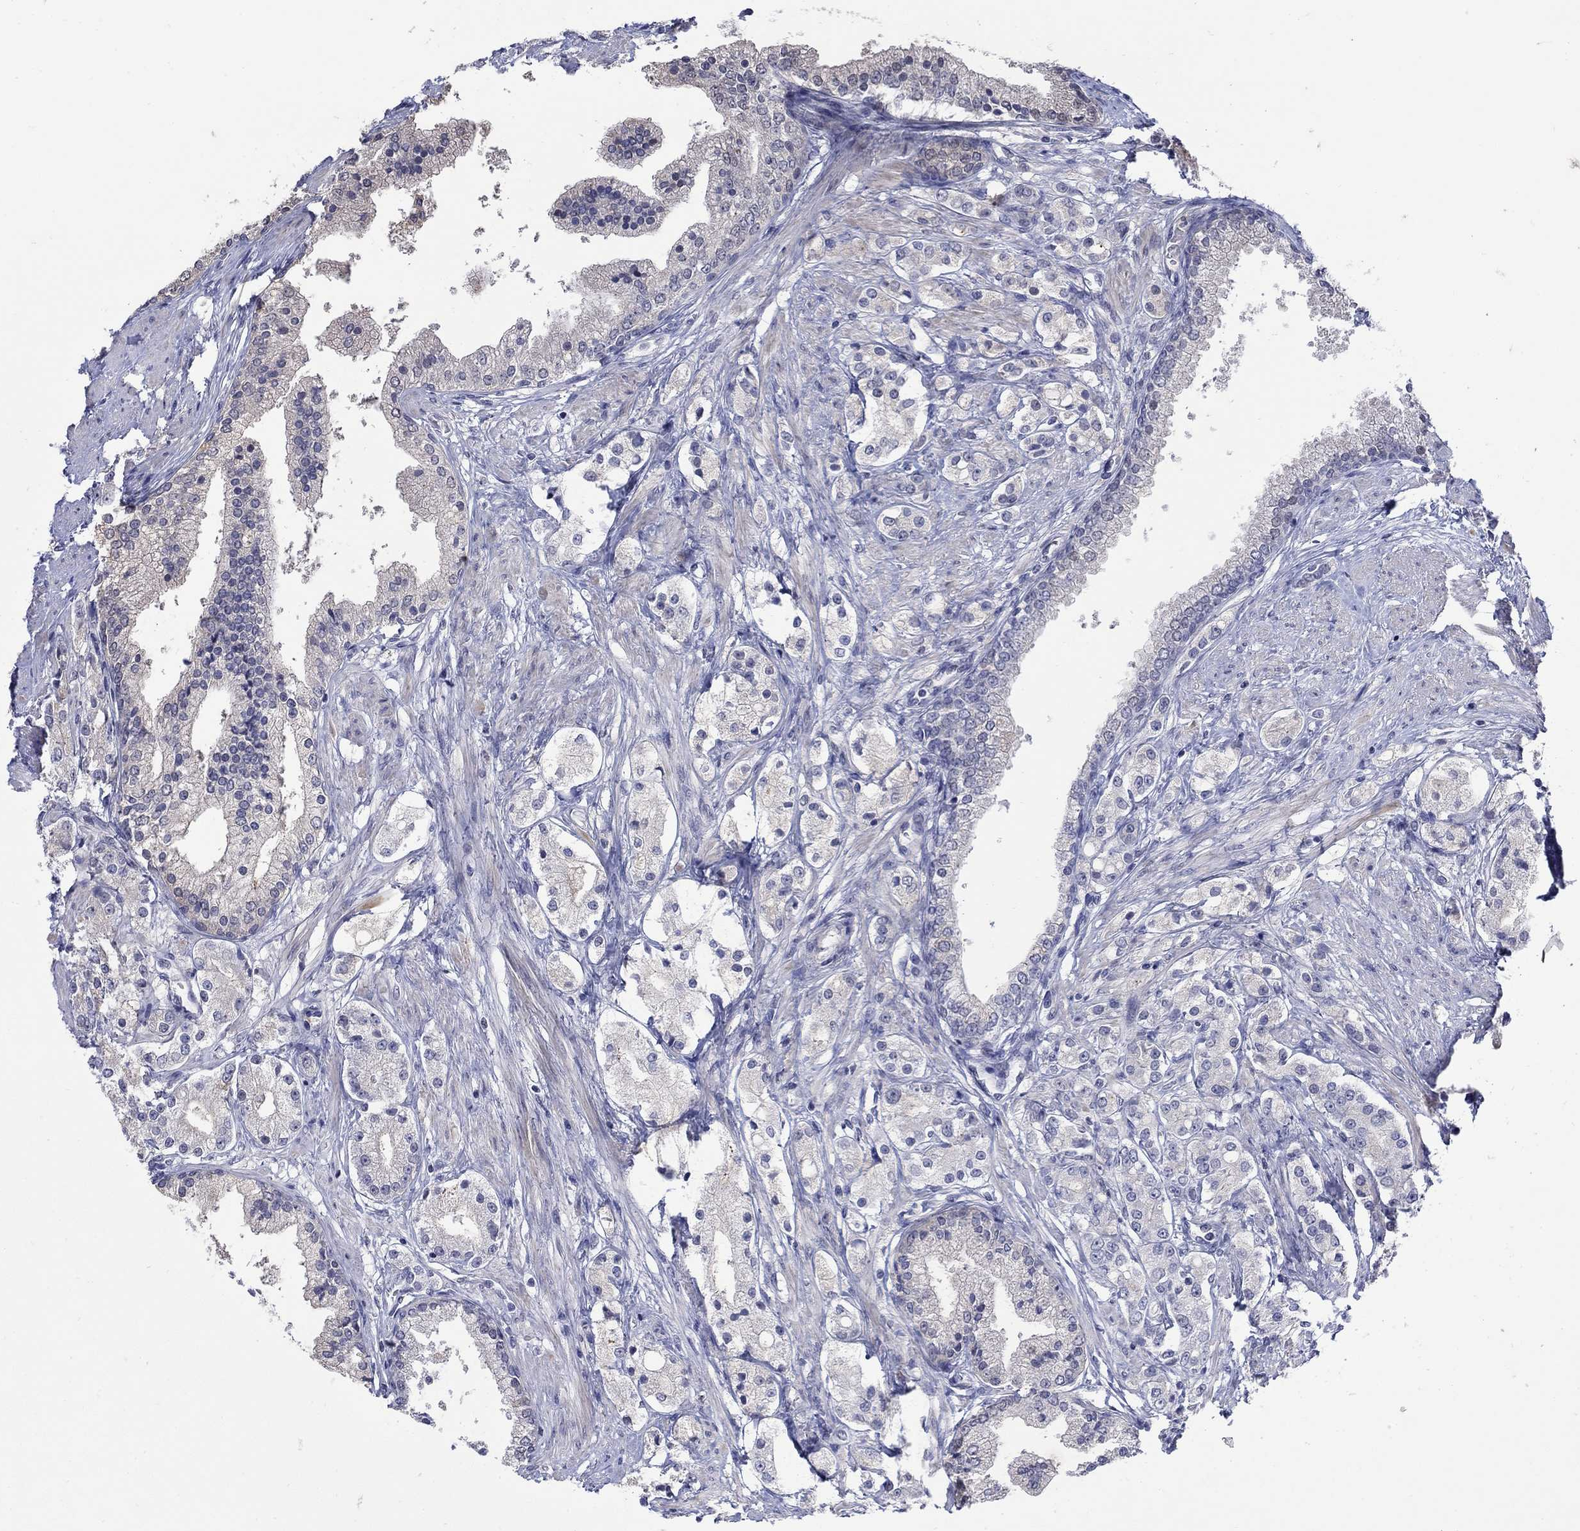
{"staining": {"intensity": "negative", "quantity": "none", "location": "none"}, "tissue": "prostate cancer", "cell_type": "Tumor cells", "image_type": "cancer", "snomed": [{"axis": "morphology", "description": "Adenocarcinoma, NOS"}, {"axis": "topography", "description": "Prostate and seminal vesicle, NOS"}, {"axis": "topography", "description": "Prostate"}], "caption": "DAB immunohistochemical staining of prostate adenocarcinoma displays no significant positivity in tumor cells. (Immunohistochemistry, brightfield microscopy, high magnification).", "gene": "CETN1", "patient": {"sex": "male", "age": 67}}